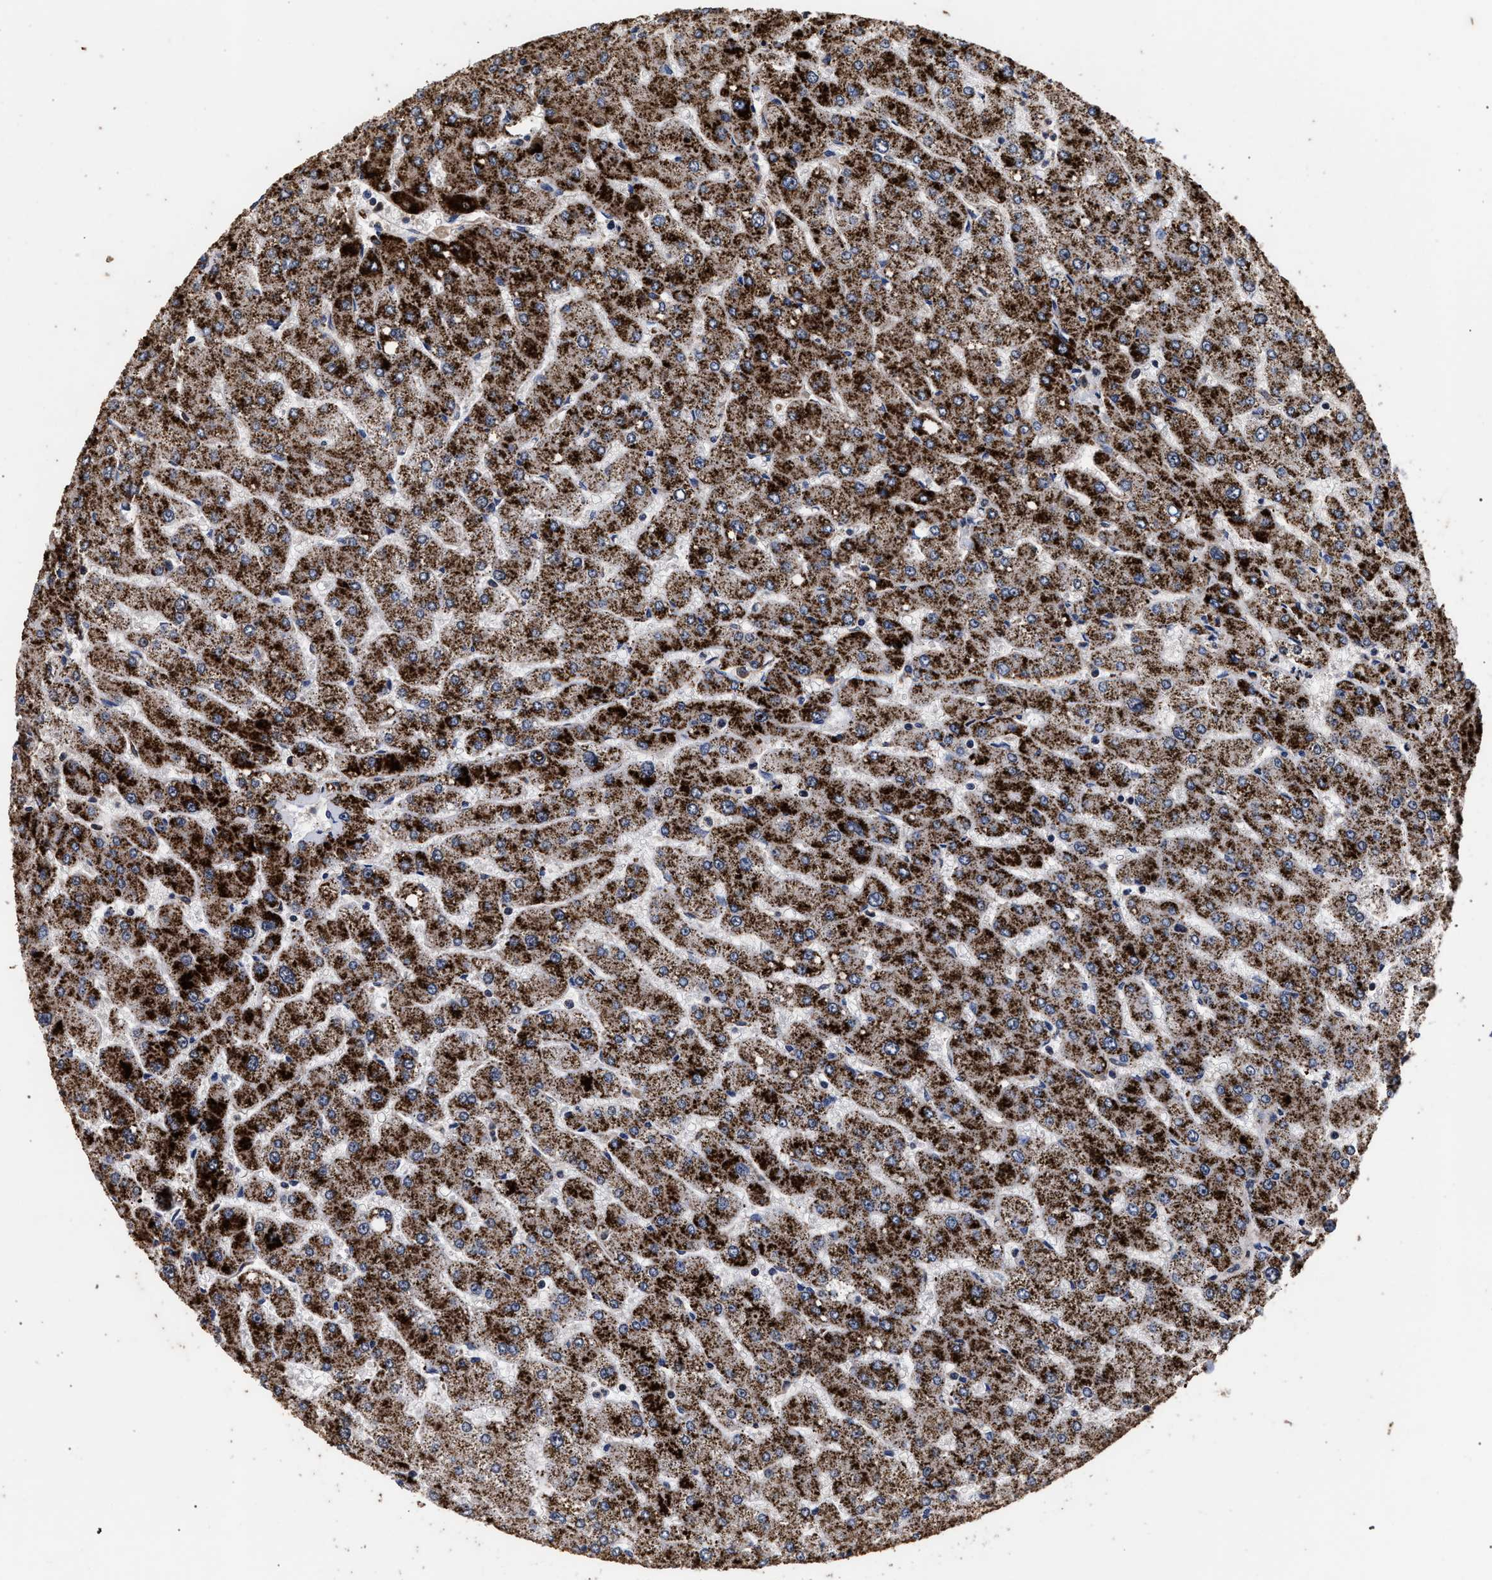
{"staining": {"intensity": "moderate", "quantity": ">75%", "location": "cytoplasmic/membranous"}, "tissue": "liver", "cell_type": "Cholangiocytes", "image_type": "normal", "snomed": [{"axis": "morphology", "description": "Normal tissue, NOS"}, {"axis": "topography", "description": "Liver"}], "caption": "Immunohistochemical staining of normal human liver displays >75% levels of moderate cytoplasmic/membranous protein expression in approximately >75% of cholangiocytes. (Stains: DAB (3,3'-diaminobenzidine) in brown, nuclei in blue, Microscopy: brightfield microscopy at high magnification).", "gene": "ACOX1", "patient": {"sex": "male", "age": 55}}